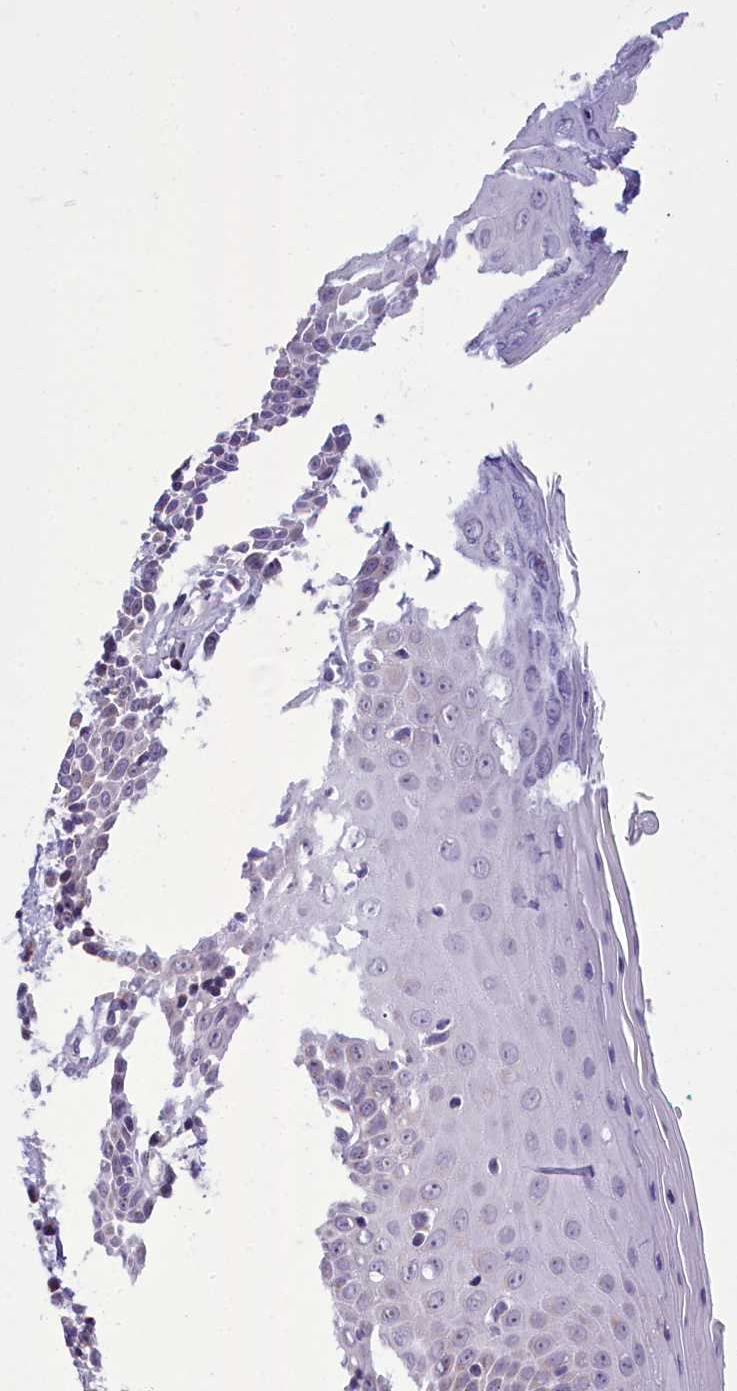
{"staining": {"intensity": "negative", "quantity": "none", "location": "none"}, "tissue": "oral mucosa", "cell_type": "Squamous epithelial cells", "image_type": "normal", "snomed": [{"axis": "morphology", "description": "Normal tissue, NOS"}, {"axis": "morphology", "description": "Squamous cell carcinoma, NOS"}, {"axis": "topography", "description": "Oral tissue"}, {"axis": "topography", "description": "Head-Neck"}], "caption": "DAB (3,3'-diaminobenzidine) immunohistochemical staining of unremarkable human oral mucosa demonstrates no significant positivity in squamous epithelial cells.", "gene": "B9D2", "patient": {"sex": "female", "age": 70}}